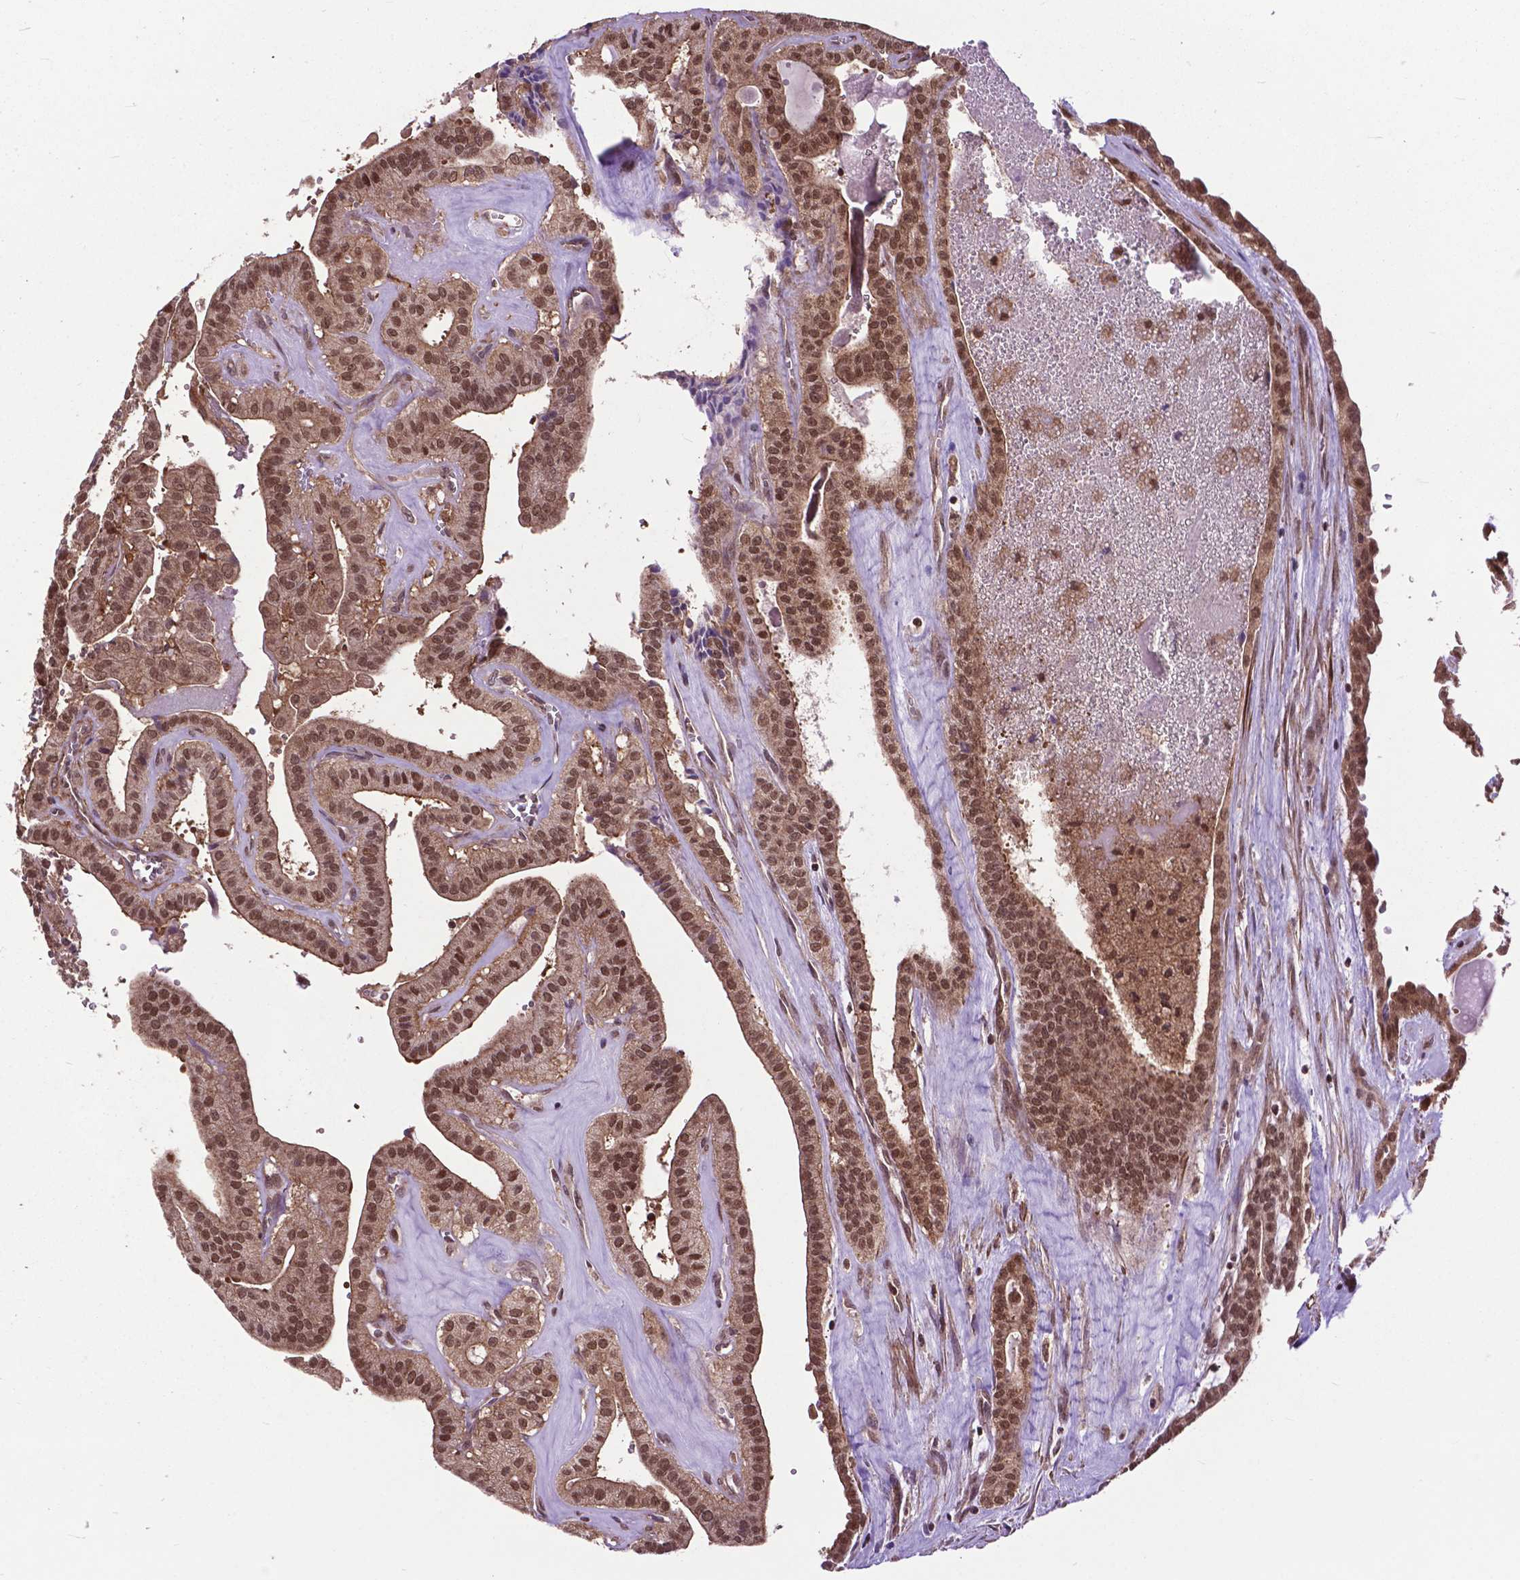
{"staining": {"intensity": "moderate", "quantity": ">75%", "location": "cytoplasmic/membranous,nuclear"}, "tissue": "thyroid cancer", "cell_type": "Tumor cells", "image_type": "cancer", "snomed": [{"axis": "morphology", "description": "Papillary adenocarcinoma, NOS"}, {"axis": "topography", "description": "Thyroid gland"}], "caption": "A histopathology image of thyroid cancer (papillary adenocarcinoma) stained for a protein exhibits moderate cytoplasmic/membranous and nuclear brown staining in tumor cells.", "gene": "OTUB1", "patient": {"sex": "male", "age": 52}}